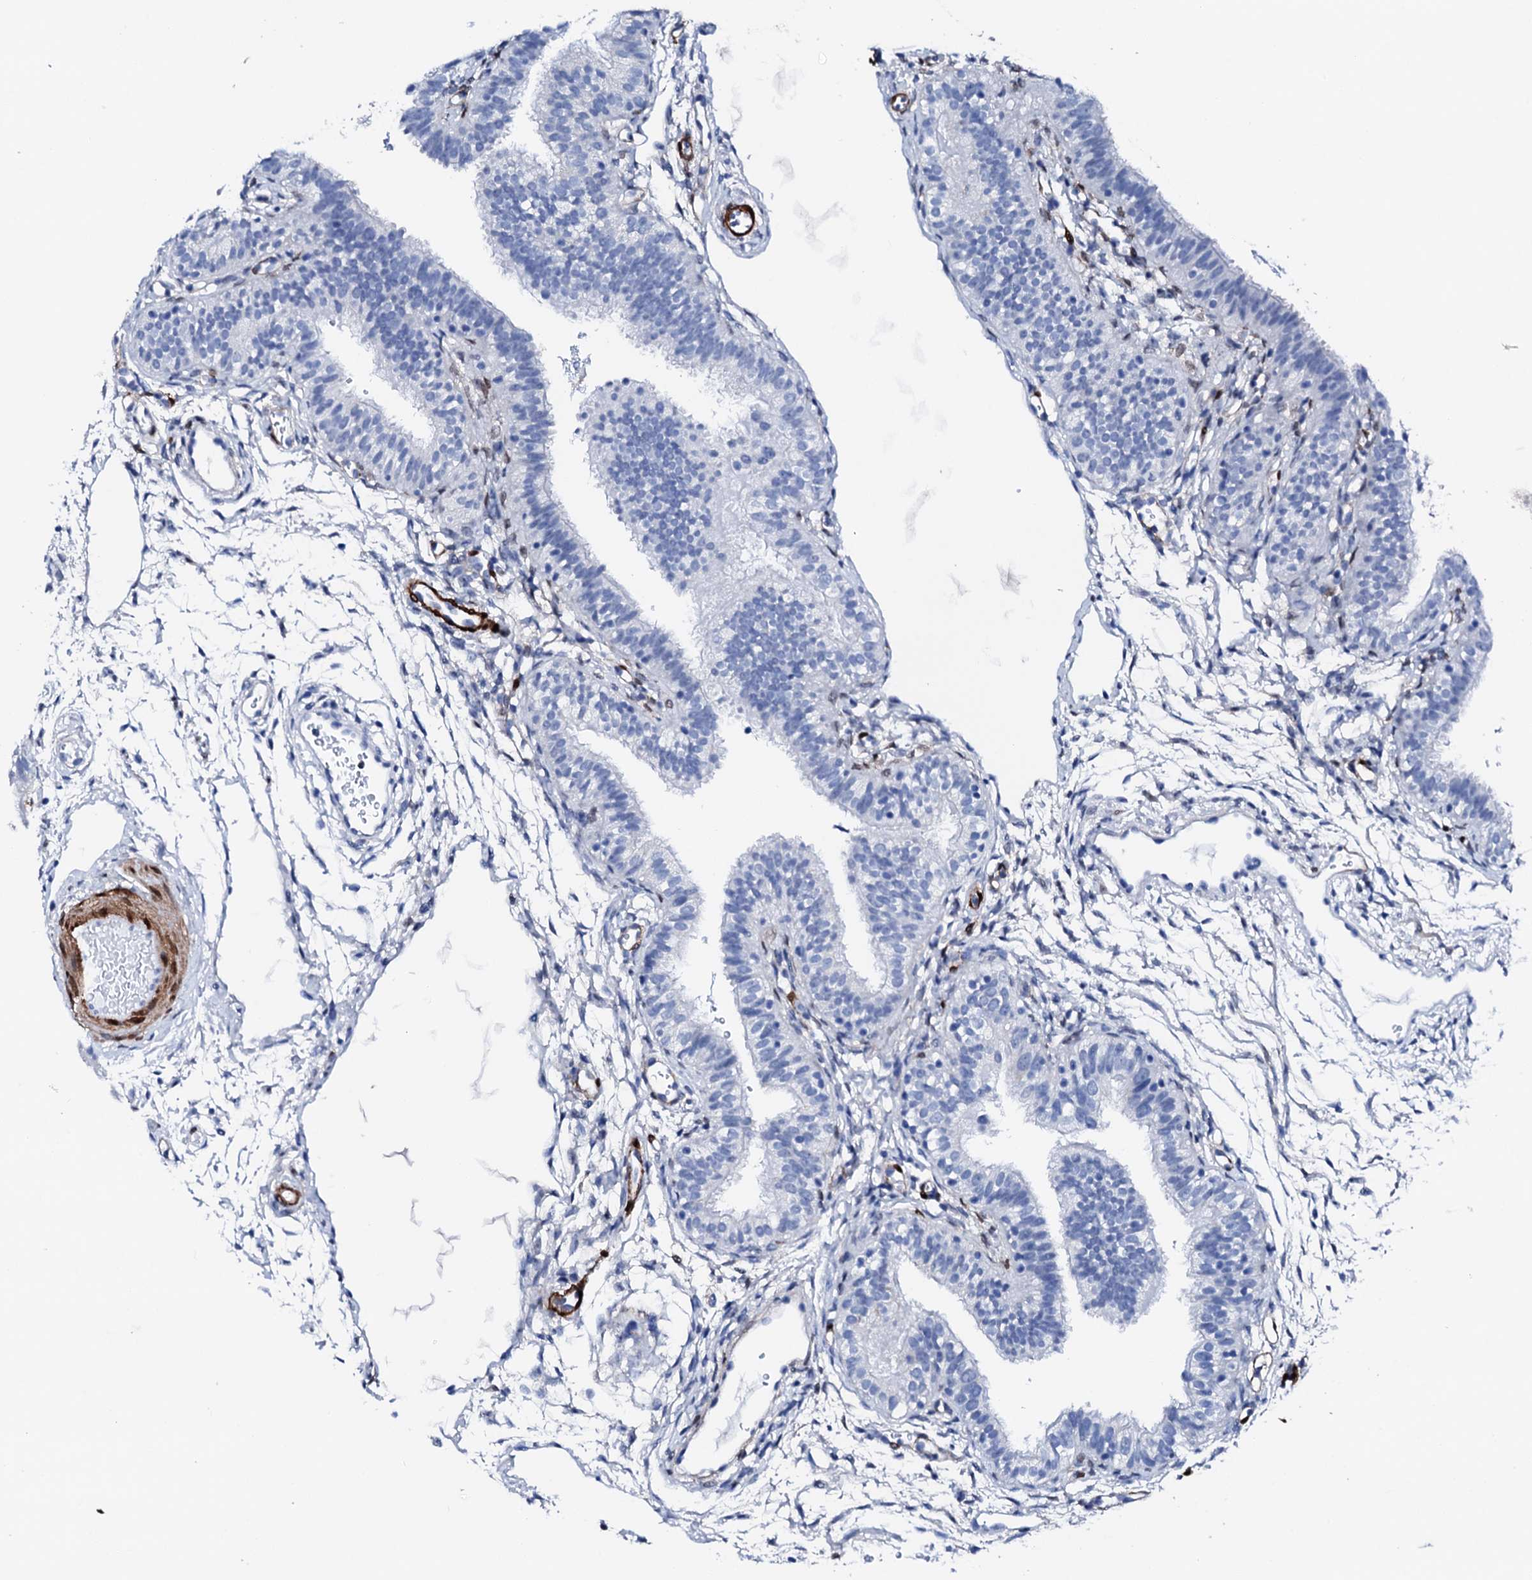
{"staining": {"intensity": "negative", "quantity": "none", "location": "none"}, "tissue": "fallopian tube", "cell_type": "Glandular cells", "image_type": "normal", "snomed": [{"axis": "morphology", "description": "Normal tissue, NOS"}, {"axis": "topography", "description": "Fallopian tube"}], "caption": "DAB (3,3'-diaminobenzidine) immunohistochemical staining of benign fallopian tube exhibits no significant positivity in glandular cells. (IHC, brightfield microscopy, high magnification).", "gene": "NRIP2", "patient": {"sex": "female", "age": 35}}